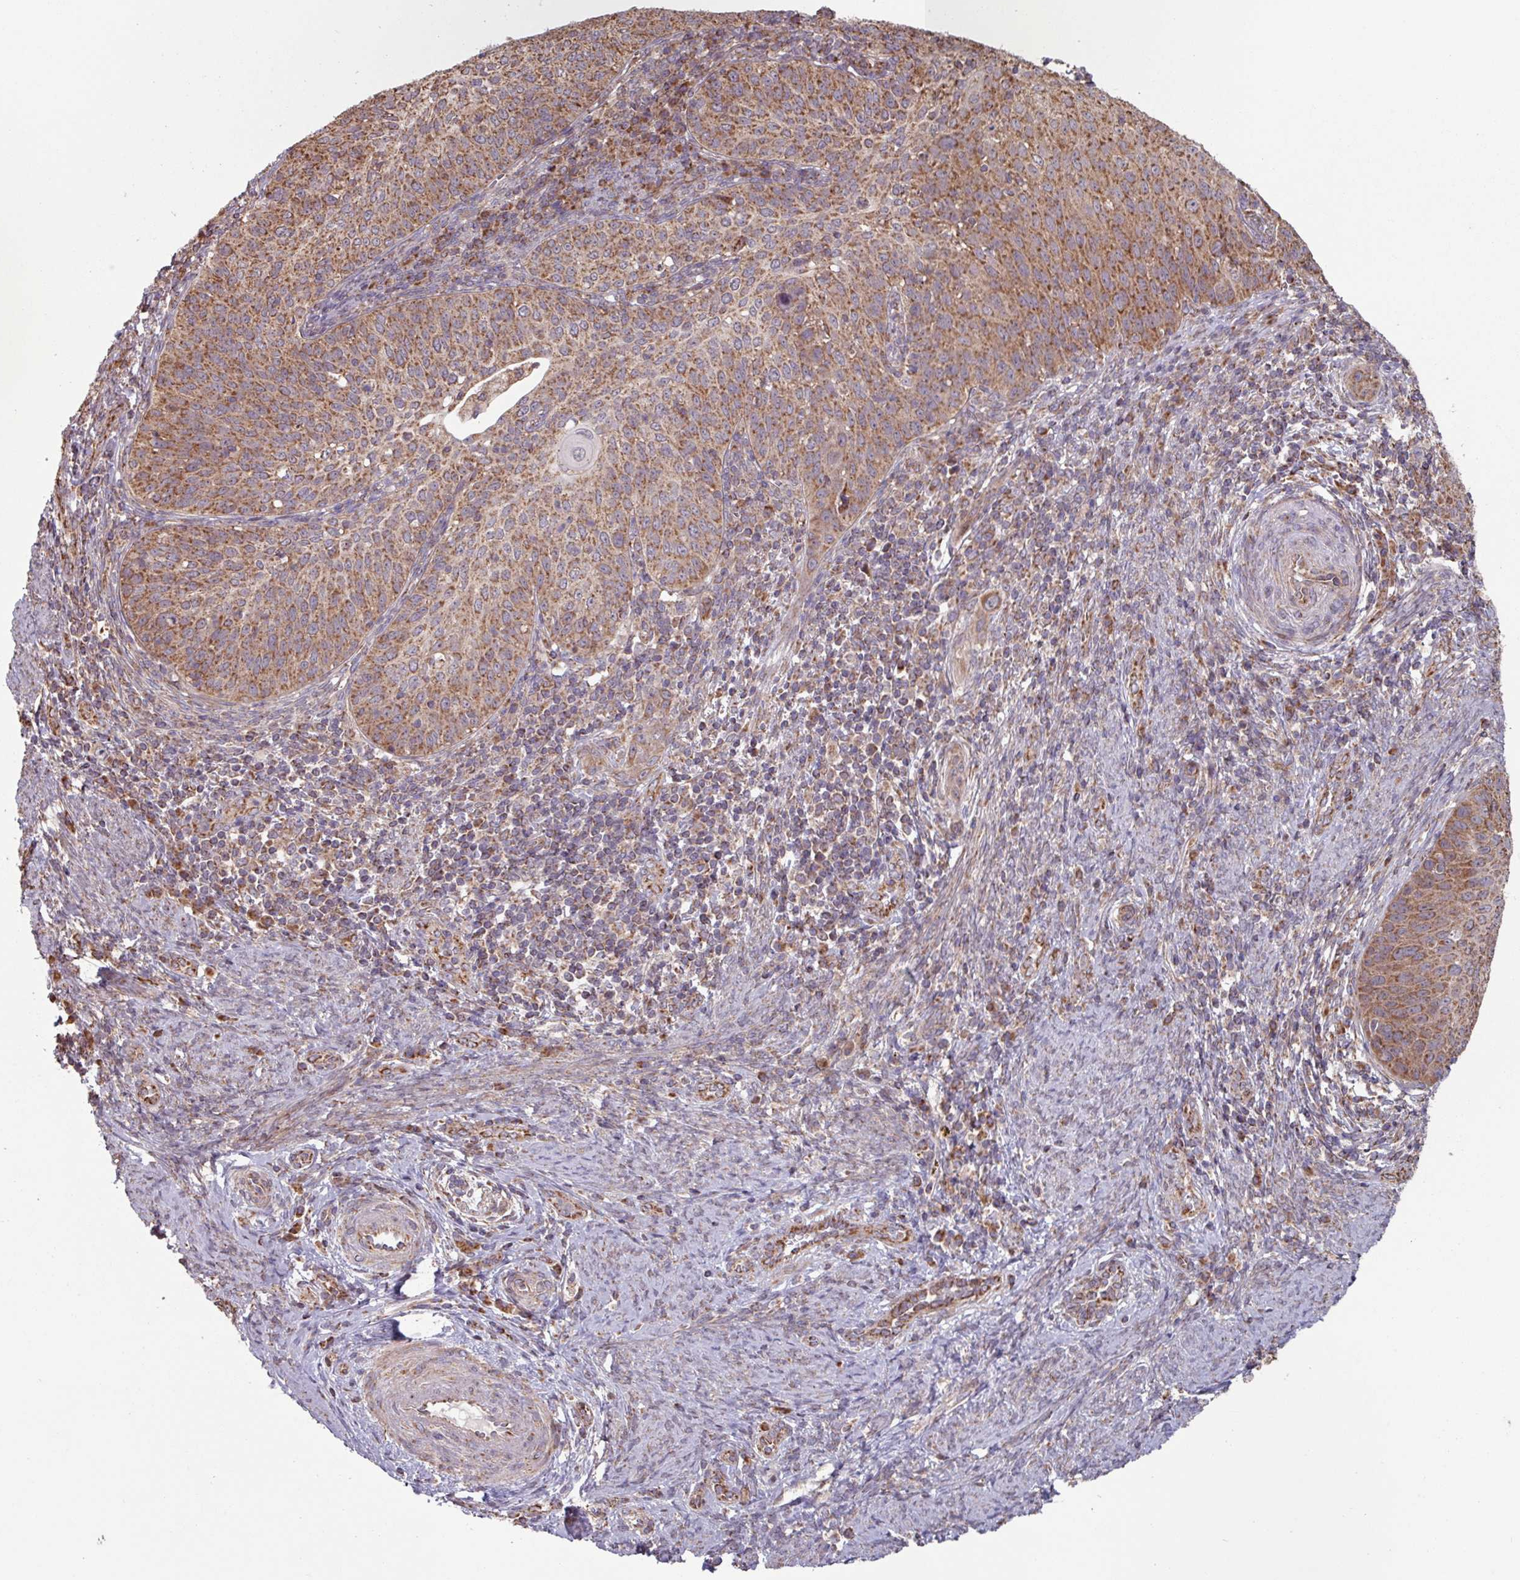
{"staining": {"intensity": "moderate", "quantity": ">75%", "location": "cytoplasmic/membranous"}, "tissue": "cervical cancer", "cell_type": "Tumor cells", "image_type": "cancer", "snomed": [{"axis": "morphology", "description": "Squamous cell carcinoma, NOS"}, {"axis": "topography", "description": "Cervix"}], "caption": "Moderate cytoplasmic/membranous positivity for a protein is present in about >75% of tumor cells of cervical squamous cell carcinoma using IHC.", "gene": "COX7C", "patient": {"sex": "female", "age": 30}}